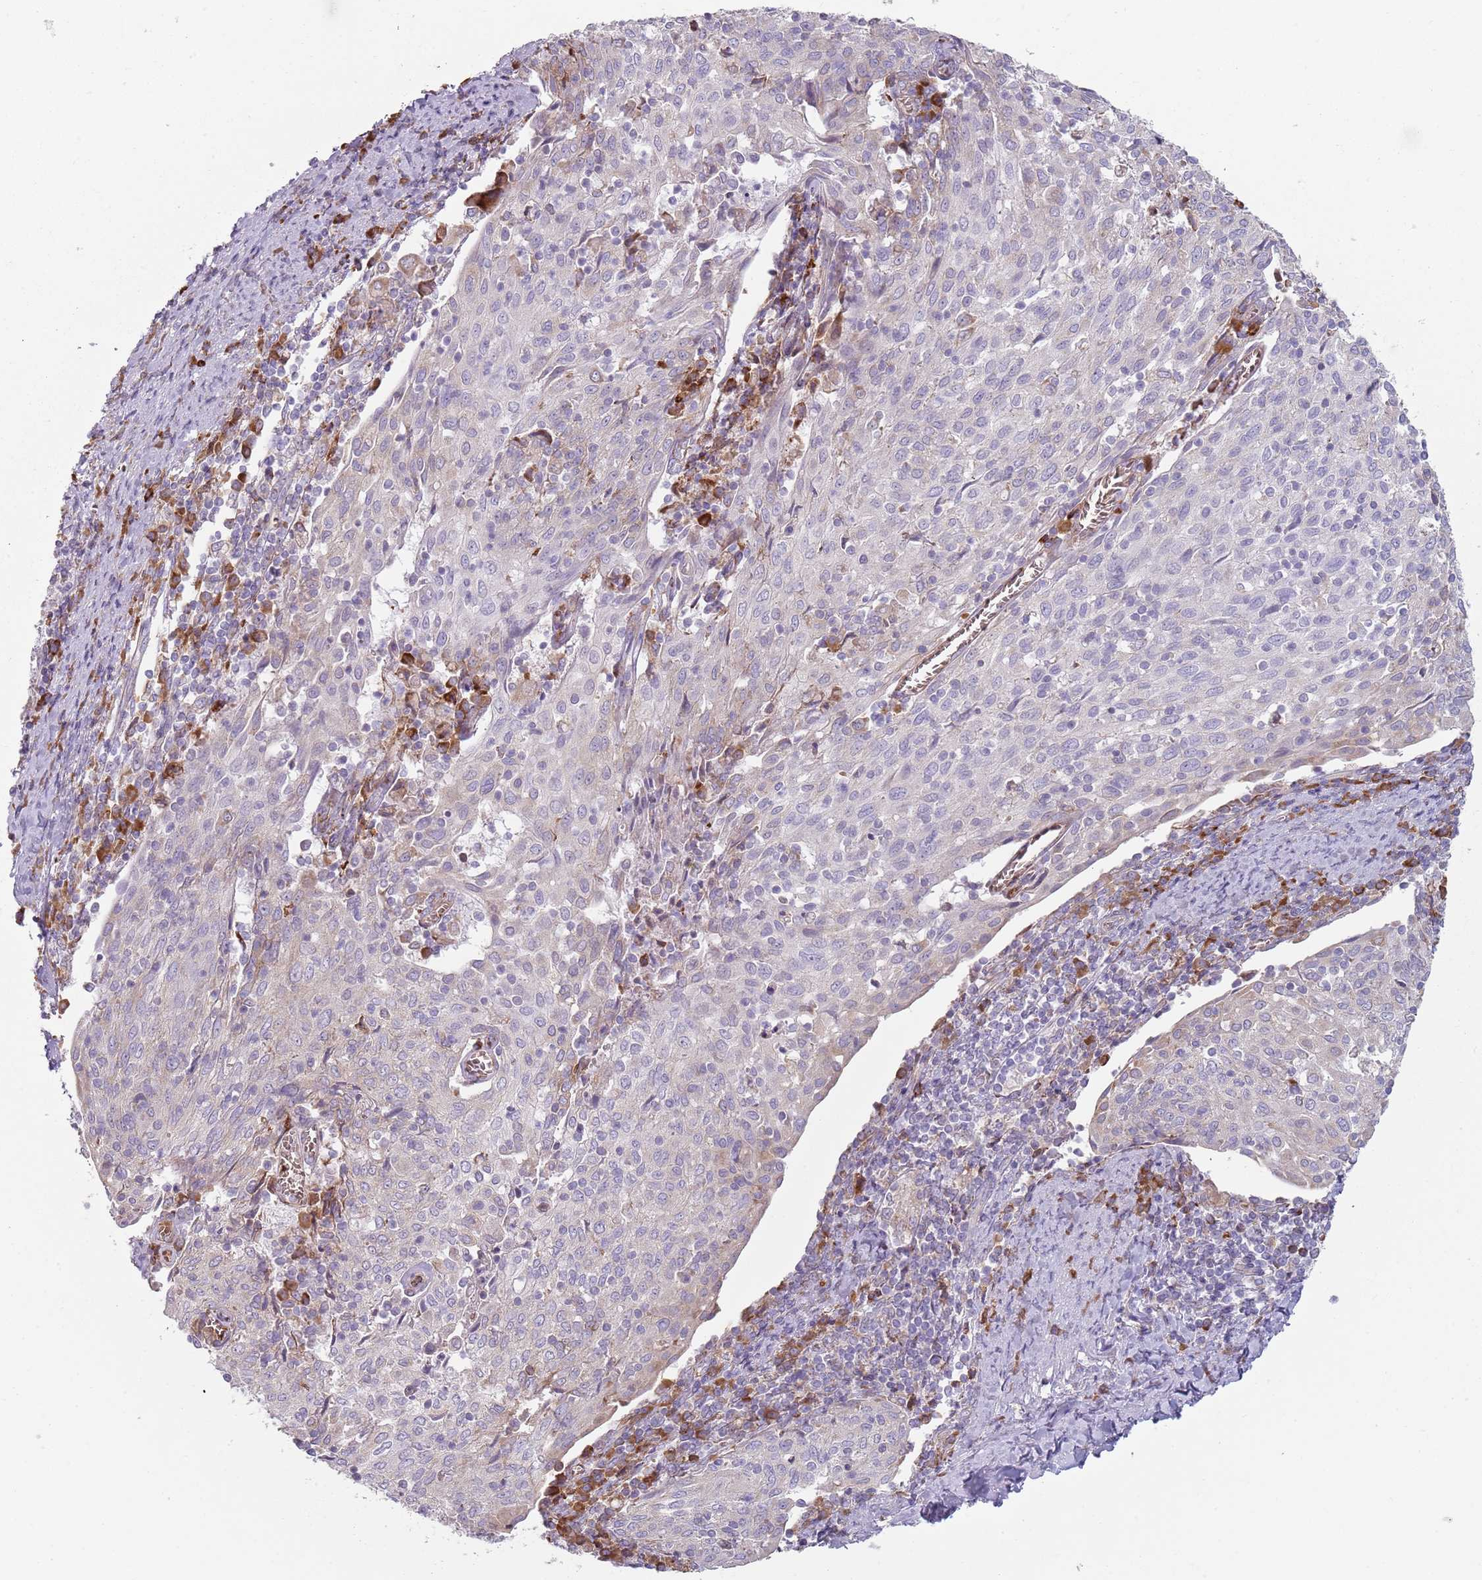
{"staining": {"intensity": "negative", "quantity": "none", "location": "none"}, "tissue": "cervical cancer", "cell_type": "Tumor cells", "image_type": "cancer", "snomed": [{"axis": "morphology", "description": "Squamous cell carcinoma, NOS"}, {"axis": "topography", "description": "Cervix"}], "caption": "DAB (3,3'-diaminobenzidine) immunohistochemical staining of cervical squamous cell carcinoma exhibits no significant expression in tumor cells.", "gene": "SPATA2", "patient": {"sex": "female", "age": 52}}